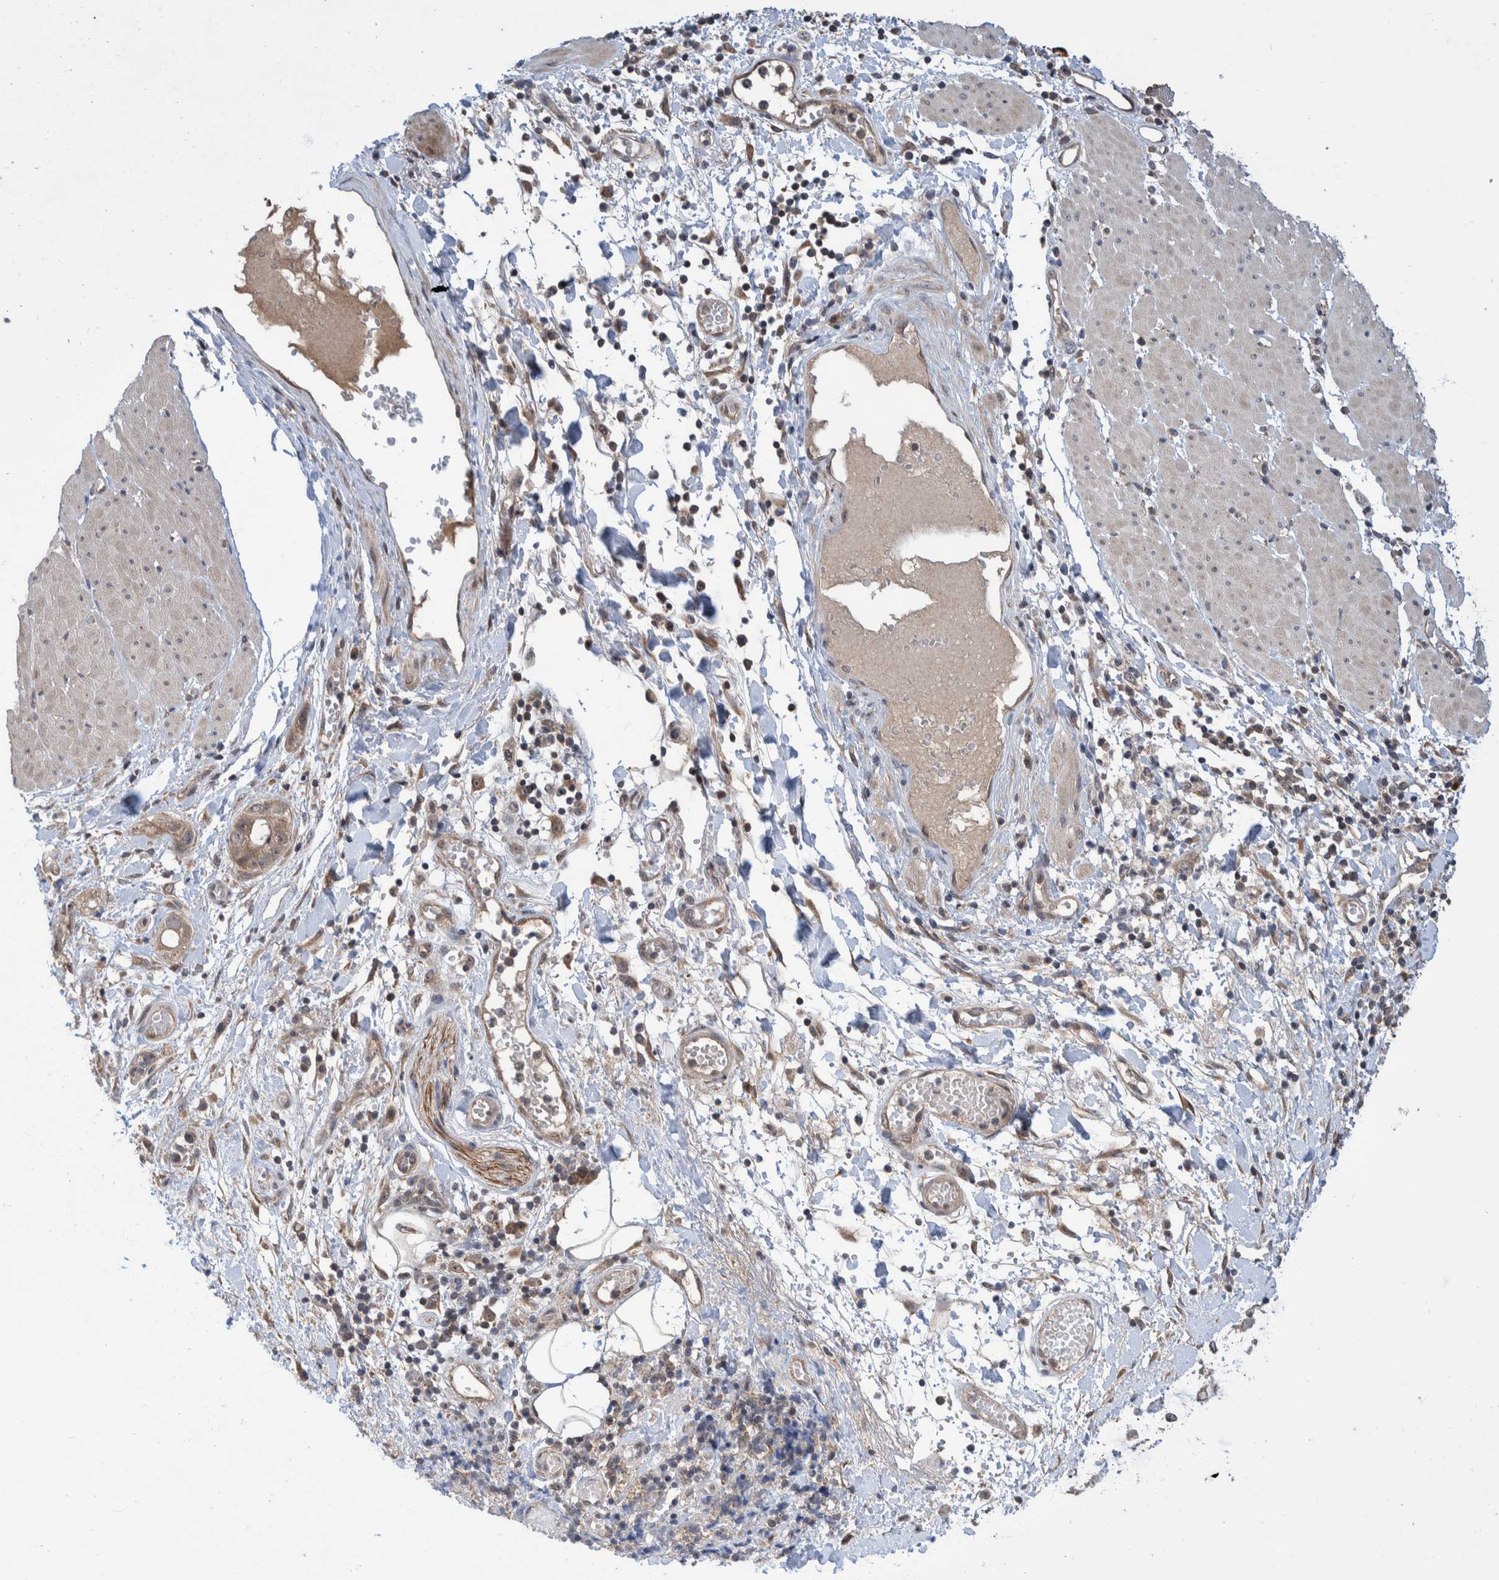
{"staining": {"intensity": "weak", "quantity": ">75%", "location": "cytoplasmic/membranous"}, "tissue": "stomach cancer", "cell_type": "Tumor cells", "image_type": "cancer", "snomed": [{"axis": "morphology", "description": "Adenocarcinoma, NOS"}, {"axis": "topography", "description": "Stomach"}, {"axis": "topography", "description": "Stomach, lower"}], "caption": "Stomach cancer (adenocarcinoma) was stained to show a protein in brown. There is low levels of weak cytoplasmic/membranous staining in approximately >75% of tumor cells. The staining is performed using DAB (3,3'-diaminobenzidine) brown chromogen to label protein expression. The nuclei are counter-stained blue using hematoxylin.", "gene": "PLPBP", "patient": {"sex": "female", "age": 48}}